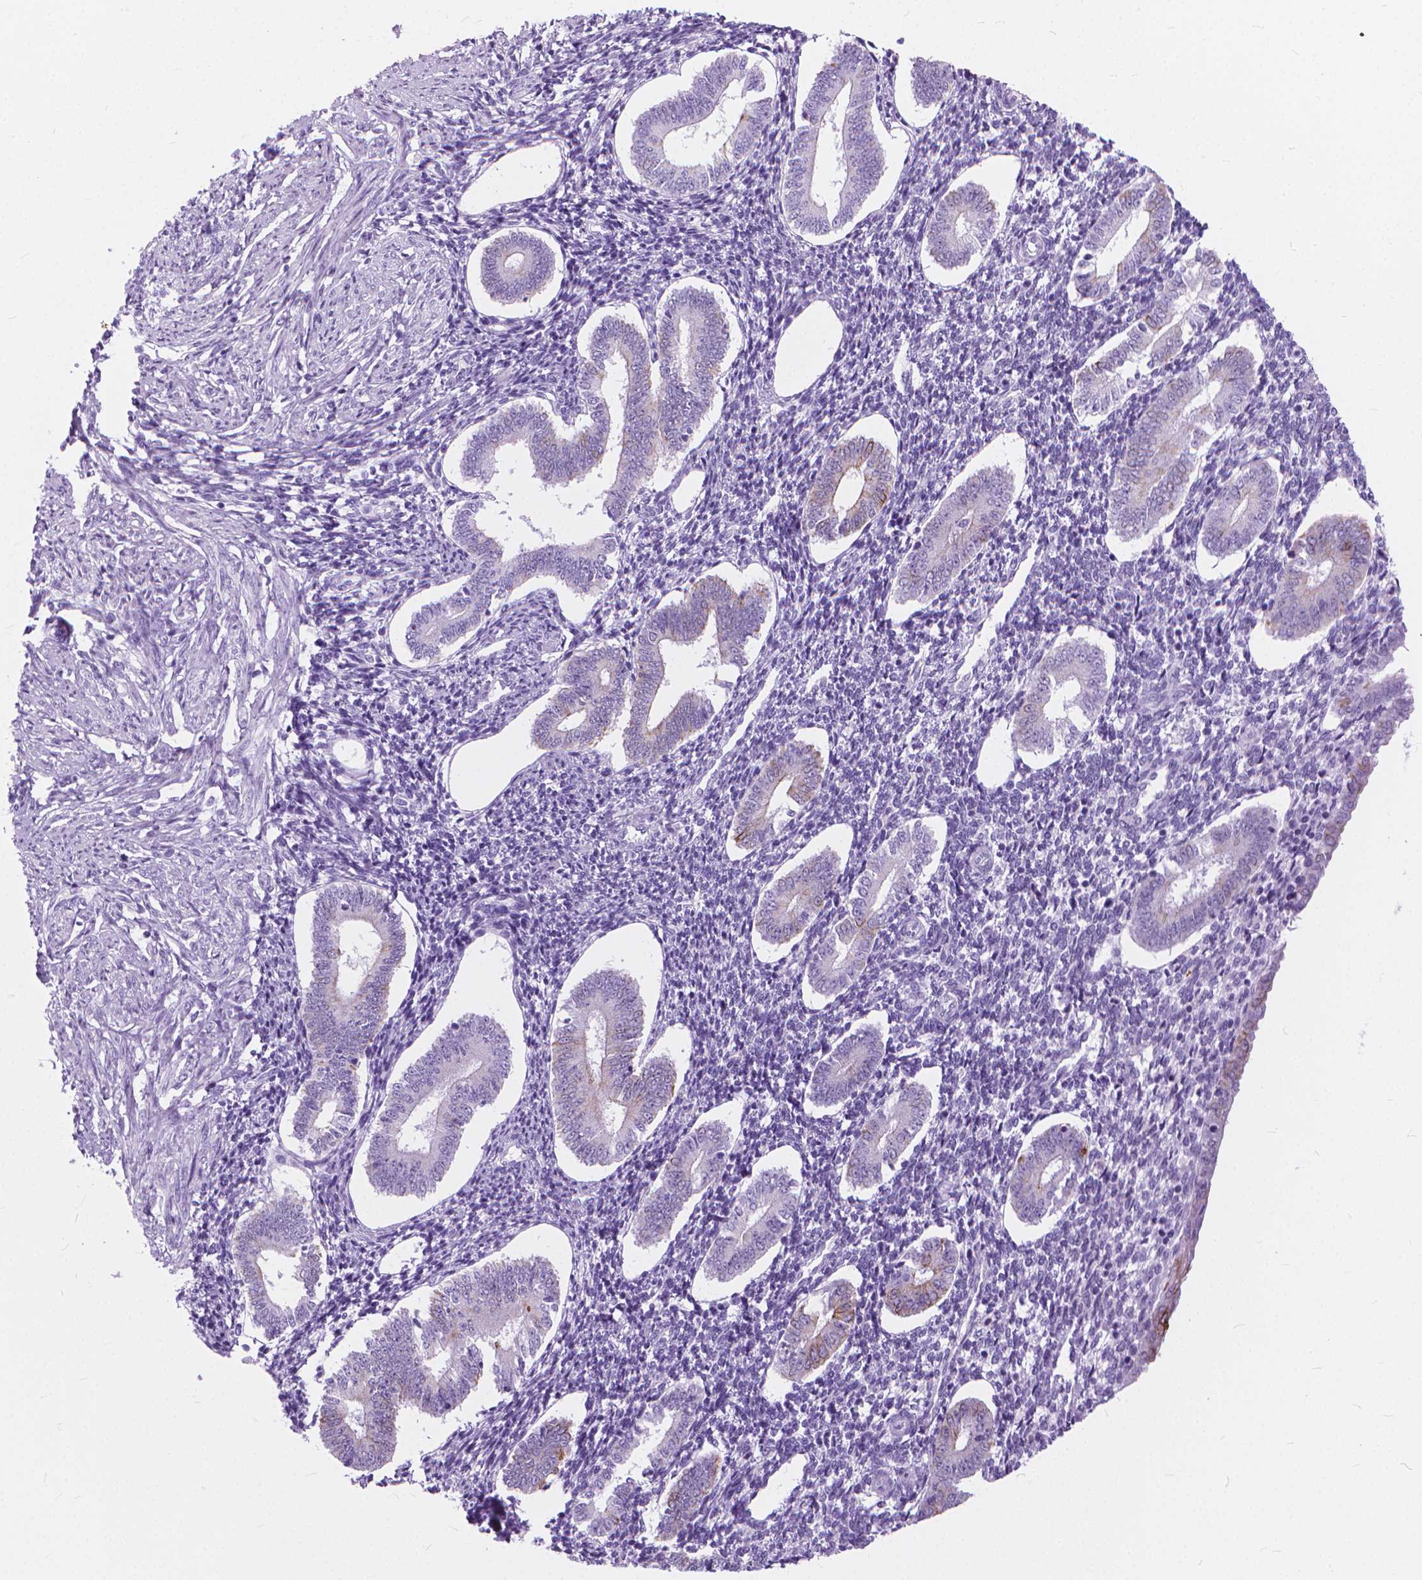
{"staining": {"intensity": "negative", "quantity": "none", "location": "none"}, "tissue": "endometrium", "cell_type": "Cells in endometrial stroma", "image_type": "normal", "snomed": [{"axis": "morphology", "description": "Normal tissue, NOS"}, {"axis": "topography", "description": "Endometrium"}], "caption": "This is an immunohistochemistry photomicrograph of benign human endometrium. There is no expression in cells in endometrial stroma.", "gene": "HTR2B", "patient": {"sex": "female", "age": 40}}